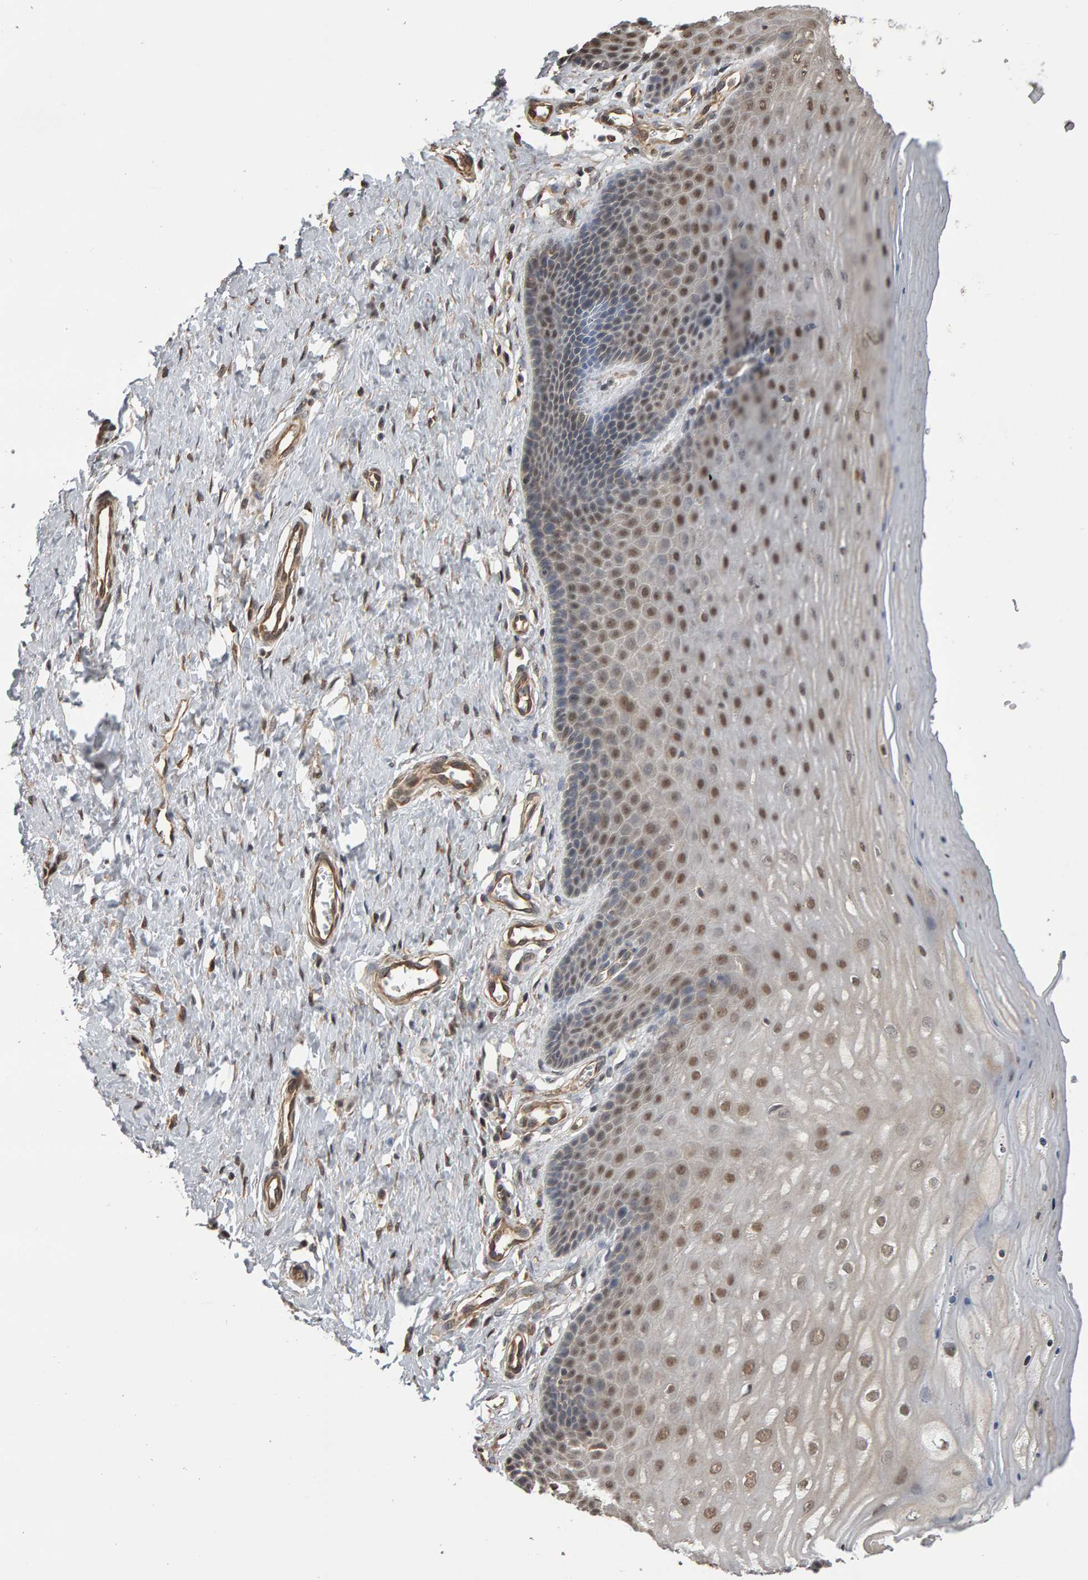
{"staining": {"intensity": "moderate", "quantity": ">75%", "location": "cytoplasmic/membranous"}, "tissue": "cervix", "cell_type": "Glandular cells", "image_type": "normal", "snomed": [{"axis": "morphology", "description": "Normal tissue, NOS"}, {"axis": "topography", "description": "Cervix"}], "caption": "Immunohistochemical staining of benign cervix reveals moderate cytoplasmic/membranous protein positivity in about >75% of glandular cells.", "gene": "COASY", "patient": {"sex": "female", "age": 55}}